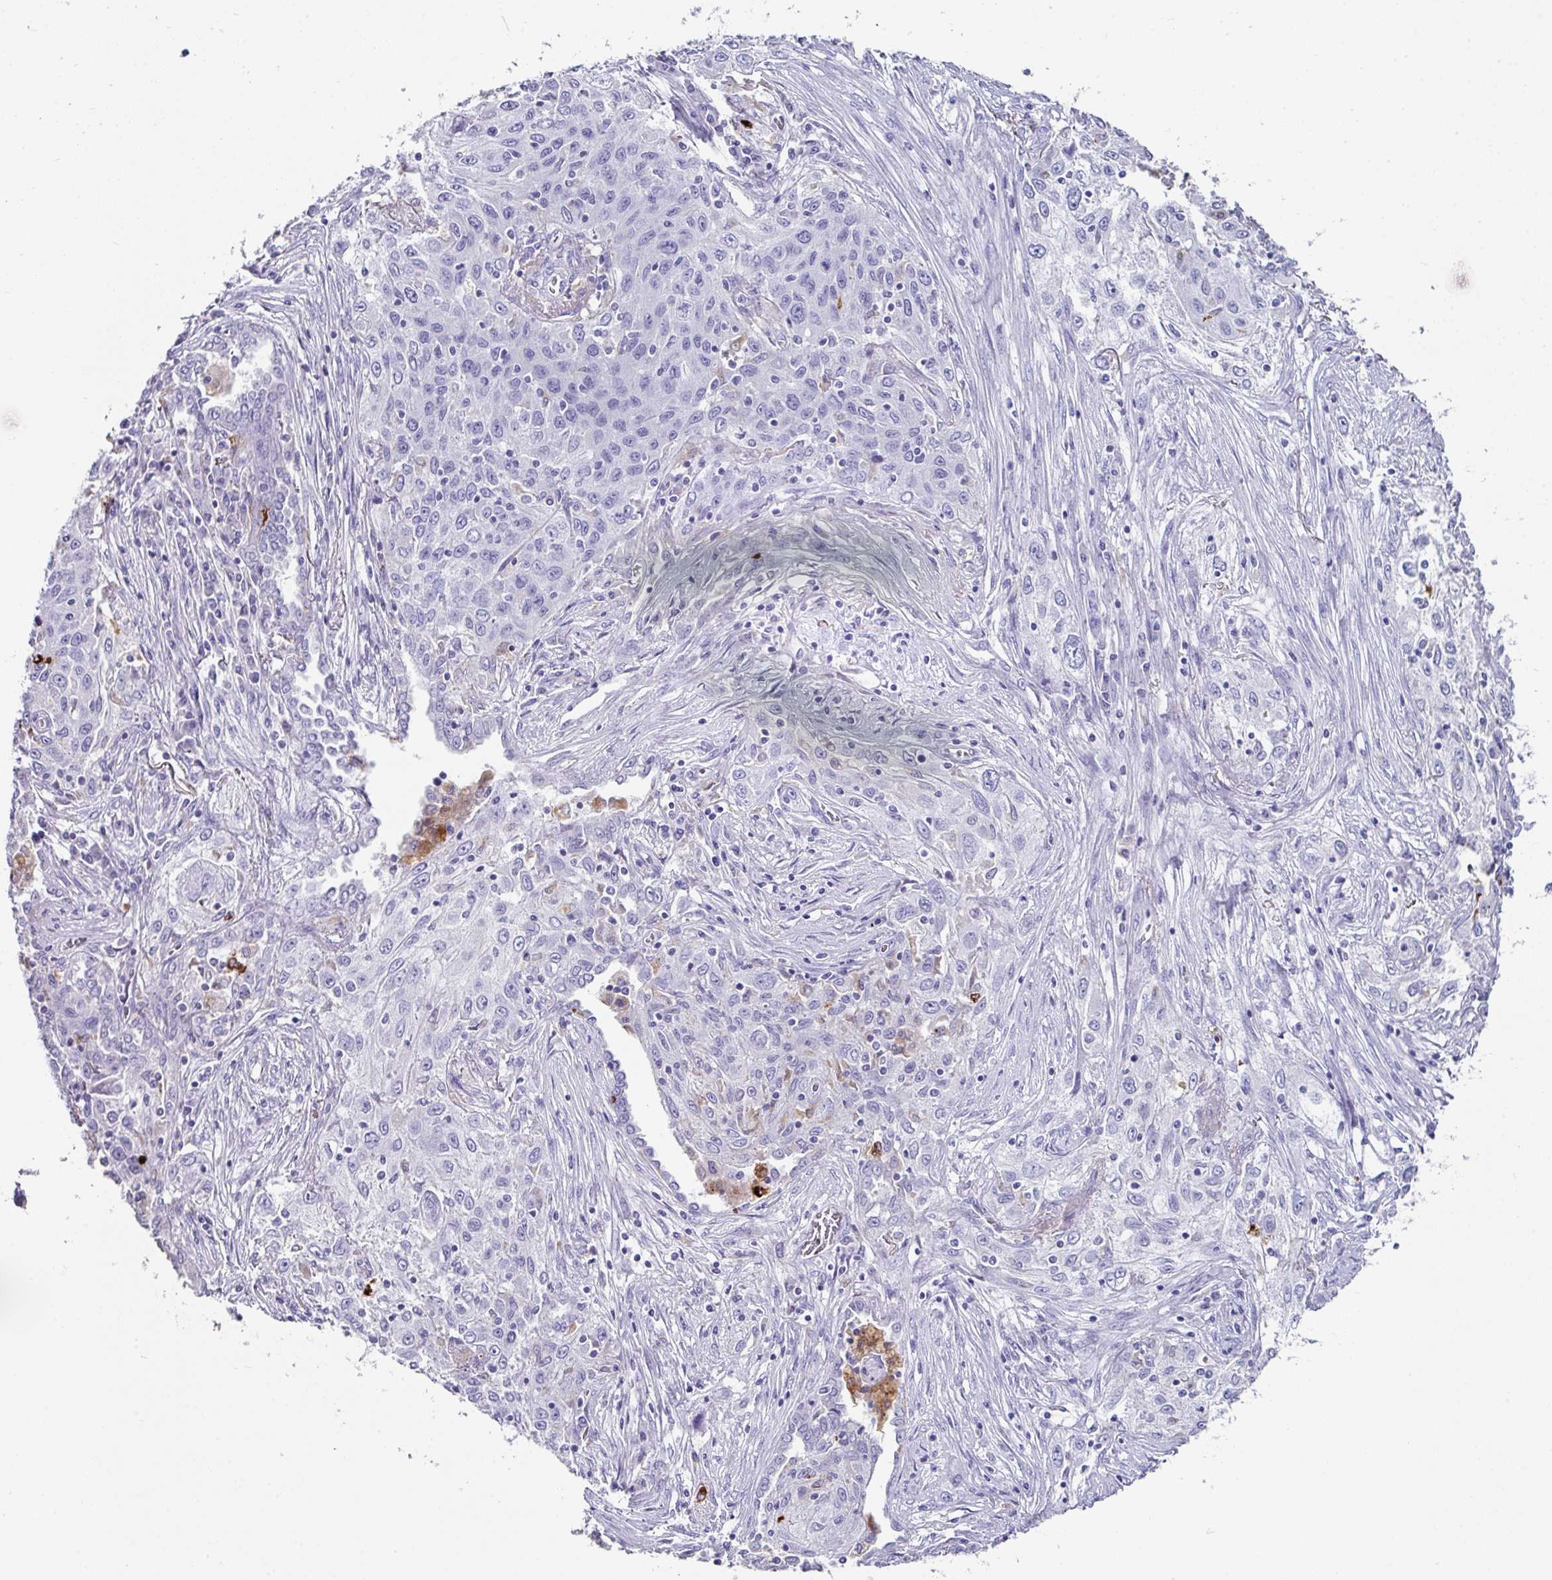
{"staining": {"intensity": "negative", "quantity": "none", "location": "none"}, "tissue": "lung cancer", "cell_type": "Tumor cells", "image_type": "cancer", "snomed": [{"axis": "morphology", "description": "Squamous cell carcinoma, NOS"}, {"axis": "topography", "description": "Lung"}], "caption": "A photomicrograph of lung squamous cell carcinoma stained for a protein reveals no brown staining in tumor cells.", "gene": "CPVL", "patient": {"sex": "female", "age": 69}}